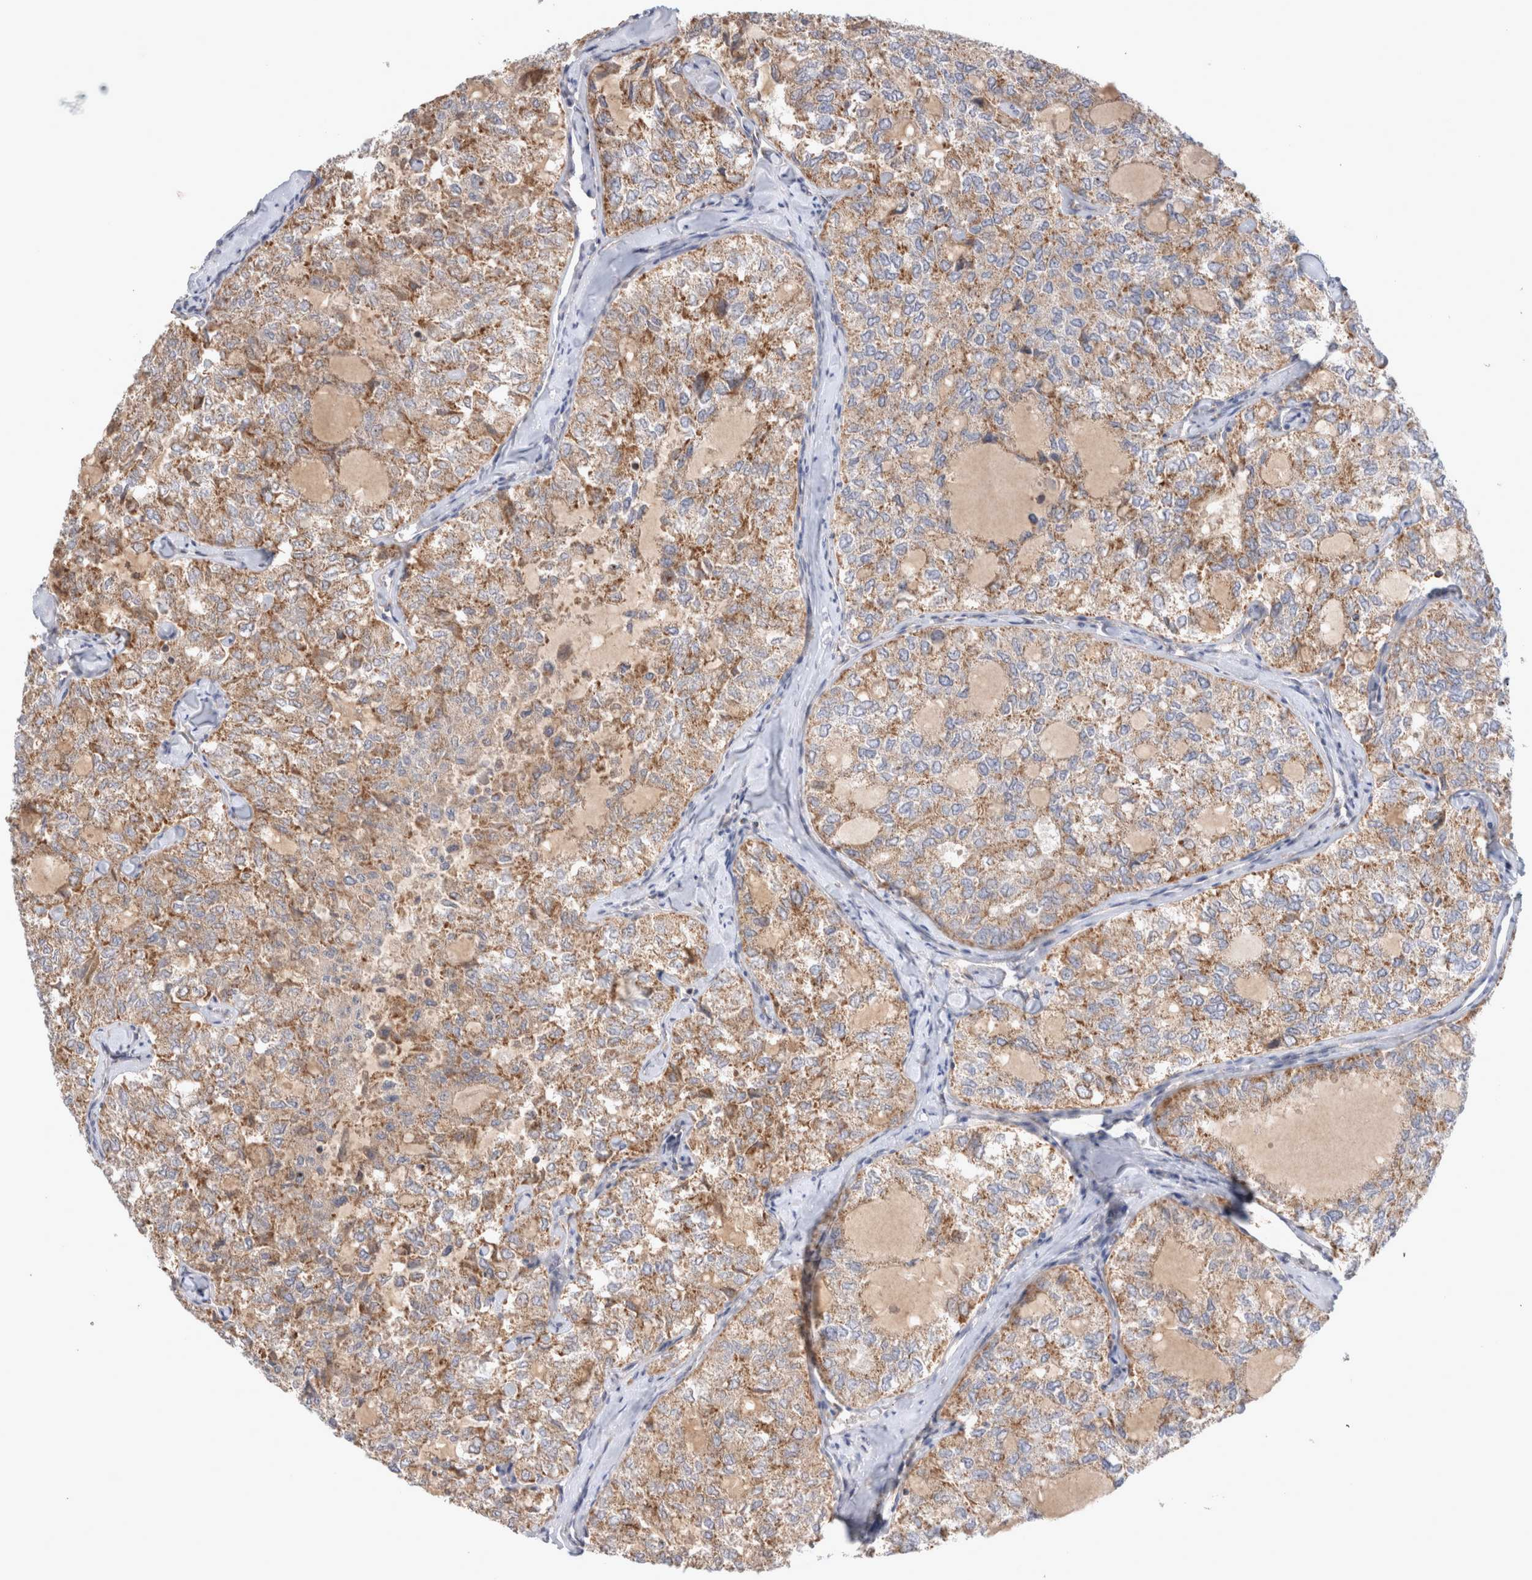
{"staining": {"intensity": "weak", "quantity": ">75%", "location": "cytoplasmic/membranous"}, "tissue": "thyroid cancer", "cell_type": "Tumor cells", "image_type": "cancer", "snomed": [{"axis": "morphology", "description": "Follicular adenoma carcinoma, NOS"}, {"axis": "topography", "description": "Thyroid gland"}], "caption": "Human thyroid cancer (follicular adenoma carcinoma) stained with a protein marker displays weak staining in tumor cells.", "gene": "MRPS28", "patient": {"sex": "male", "age": 75}}